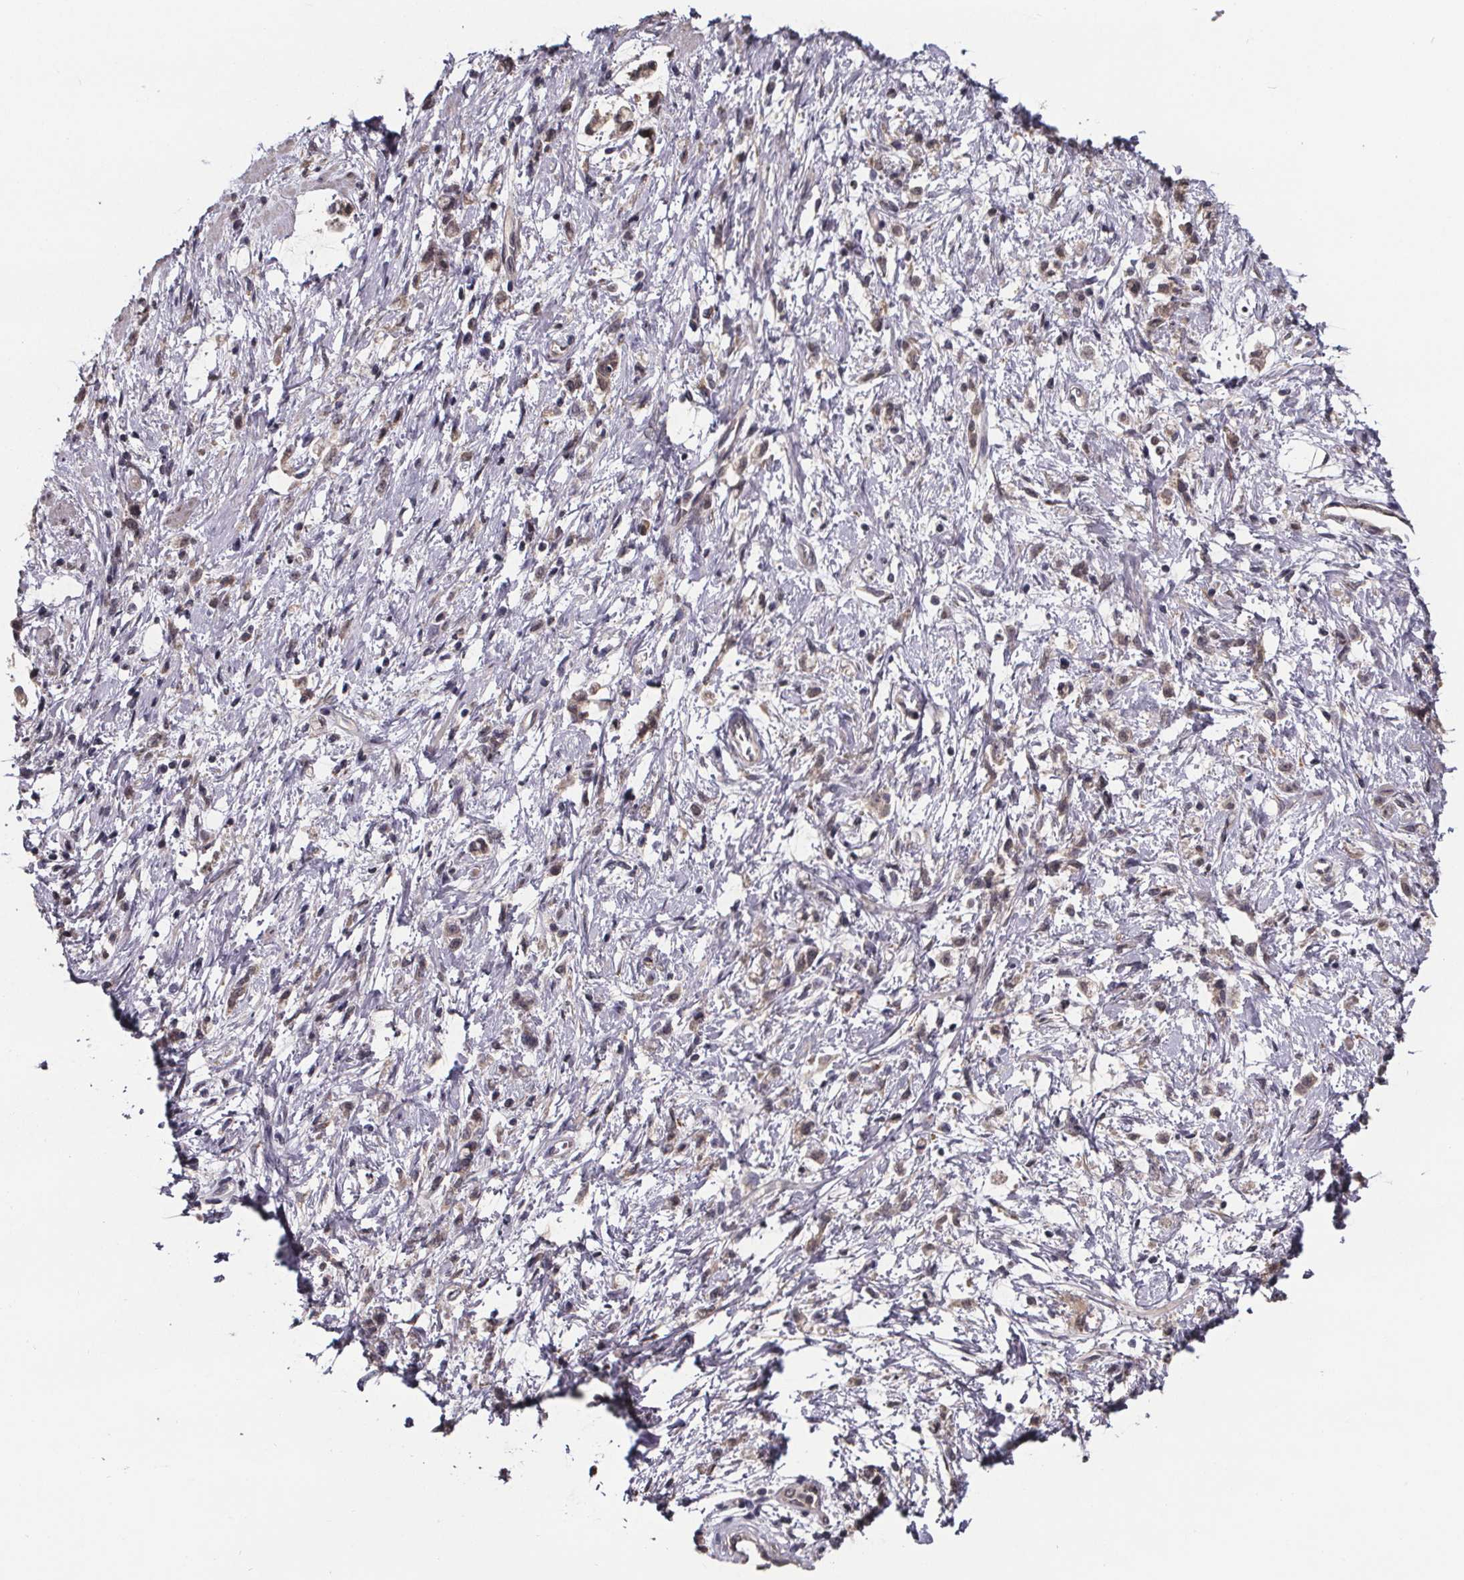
{"staining": {"intensity": "weak", "quantity": ">75%", "location": "cytoplasmic/membranous"}, "tissue": "stomach cancer", "cell_type": "Tumor cells", "image_type": "cancer", "snomed": [{"axis": "morphology", "description": "Adenocarcinoma, NOS"}, {"axis": "topography", "description": "Stomach"}], "caption": "Tumor cells exhibit weak cytoplasmic/membranous staining in about >75% of cells in adenocarcinoma (stomach).", "gene": "SAT1", "patient": {"sex": "female", "age": 60}}